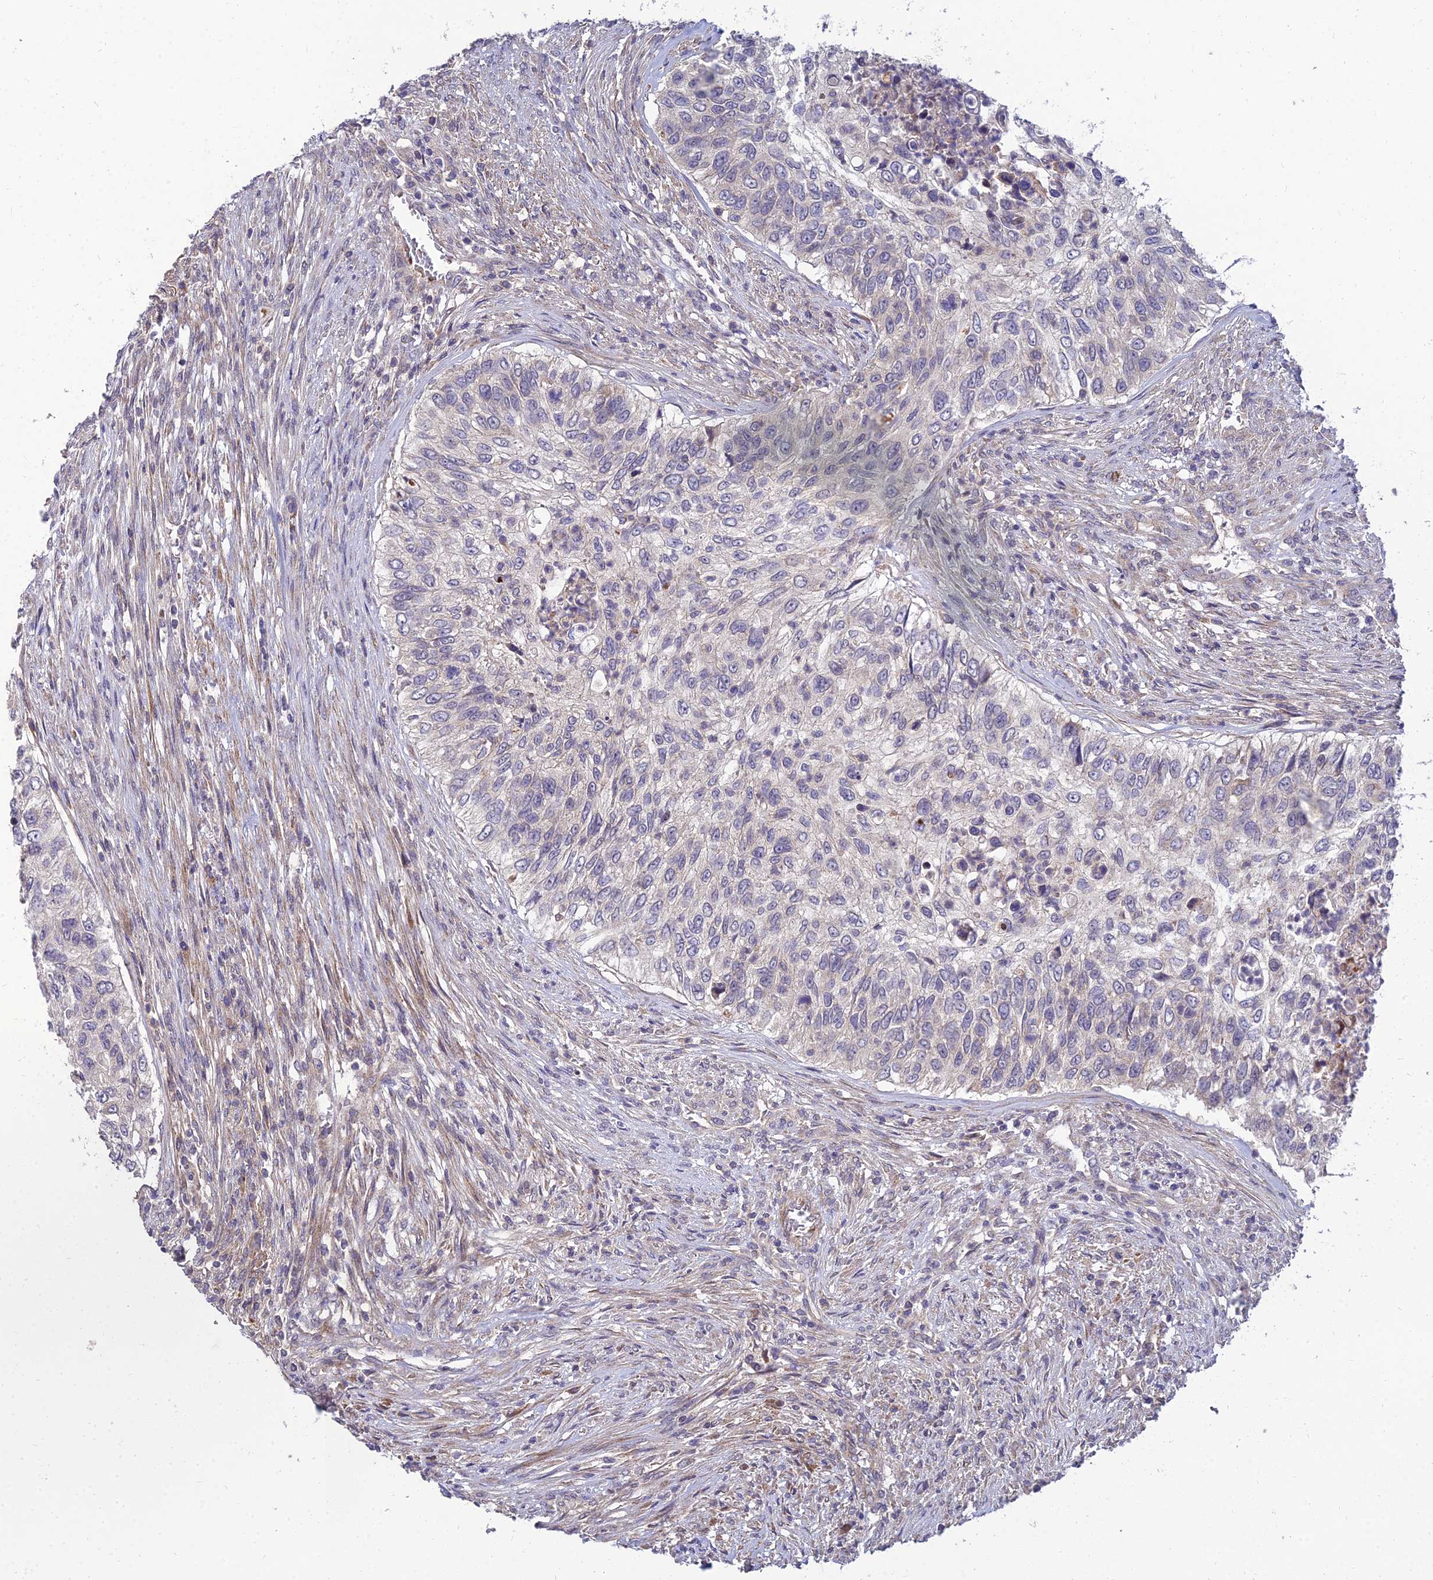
{"staining": {"intensity": "negative", "quantity": "none", "location": "none"}, "tissue": "urothelial cancer", "cell_type": "Tumor cells", "image_type": "cancer", "snomed": [{"axis": "morphology", "description": "Urothelial carcinoma, High grade"}, {"axis": "topography", "description": "Urinary bladder"}], "caption": "There is no significant staining in tumor cells of high-grade urothelial carcinoma. The staining was performed using DAB (3,3'-diaminobenzidine) to visualize the protein expression in brown, while the nuclei were stained in blue with hematoxylin (Magnification: 20x).", "gene": "NPY", "patient": {"sex": "female", "age": 60}}